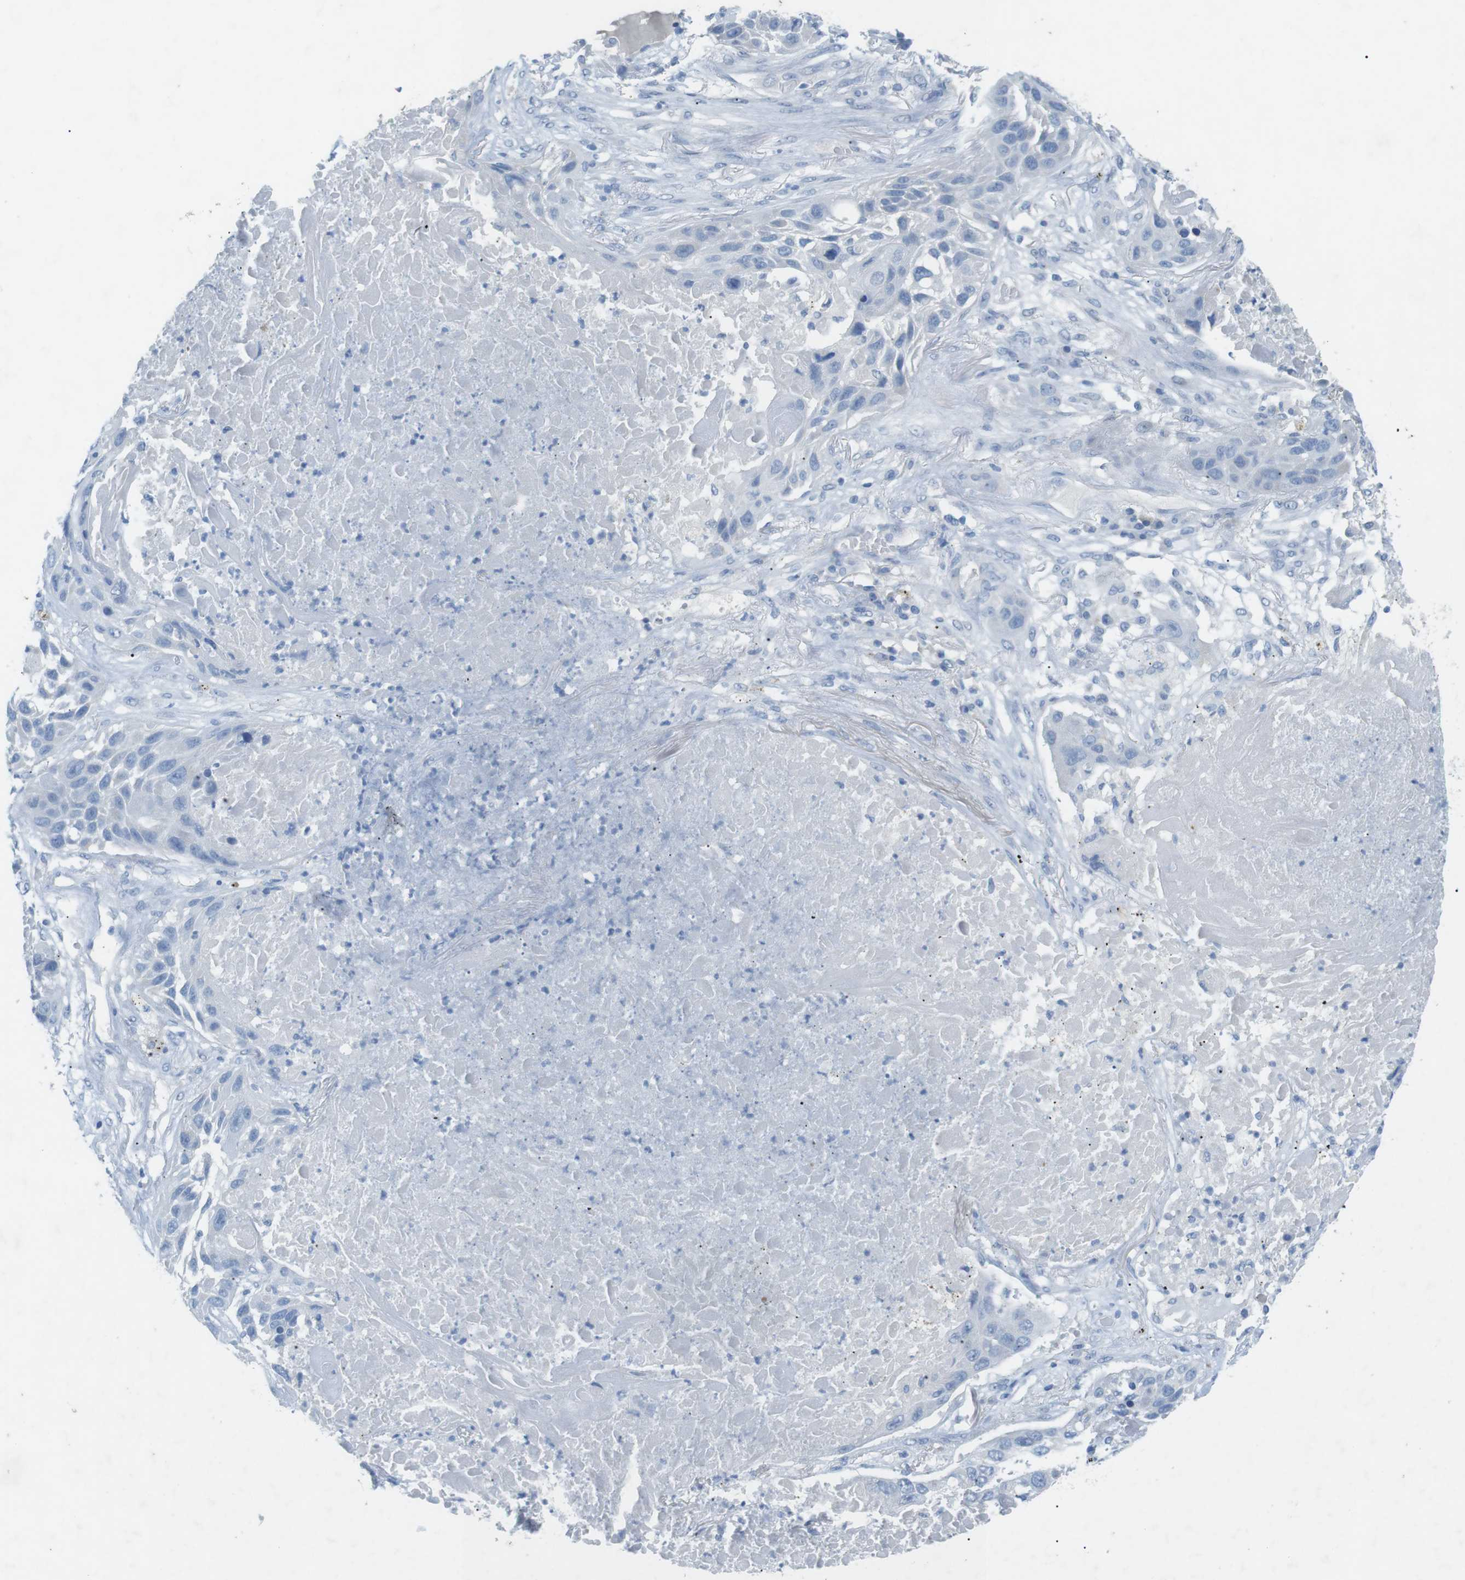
{"staining": {"intensity": "negative", "quantity": "none", "location": "none"}, "tissue": "lung cancer", "cell_type": "Tumor cells", "image_type": "cancer", "snomed": [{"axis": "morphology", "description": "Squamous cell carcinoma, NOS"}, {"axis": "topography", "description": "Lung"}], "caption": "High power microscopy photomicrograph of an IHC photomicrograph of lung squamous cell carcinoma, revealing no significant expression in tumor cells.", "gene": "SALL4", "patient": {"sex": "male", "age": 57}}